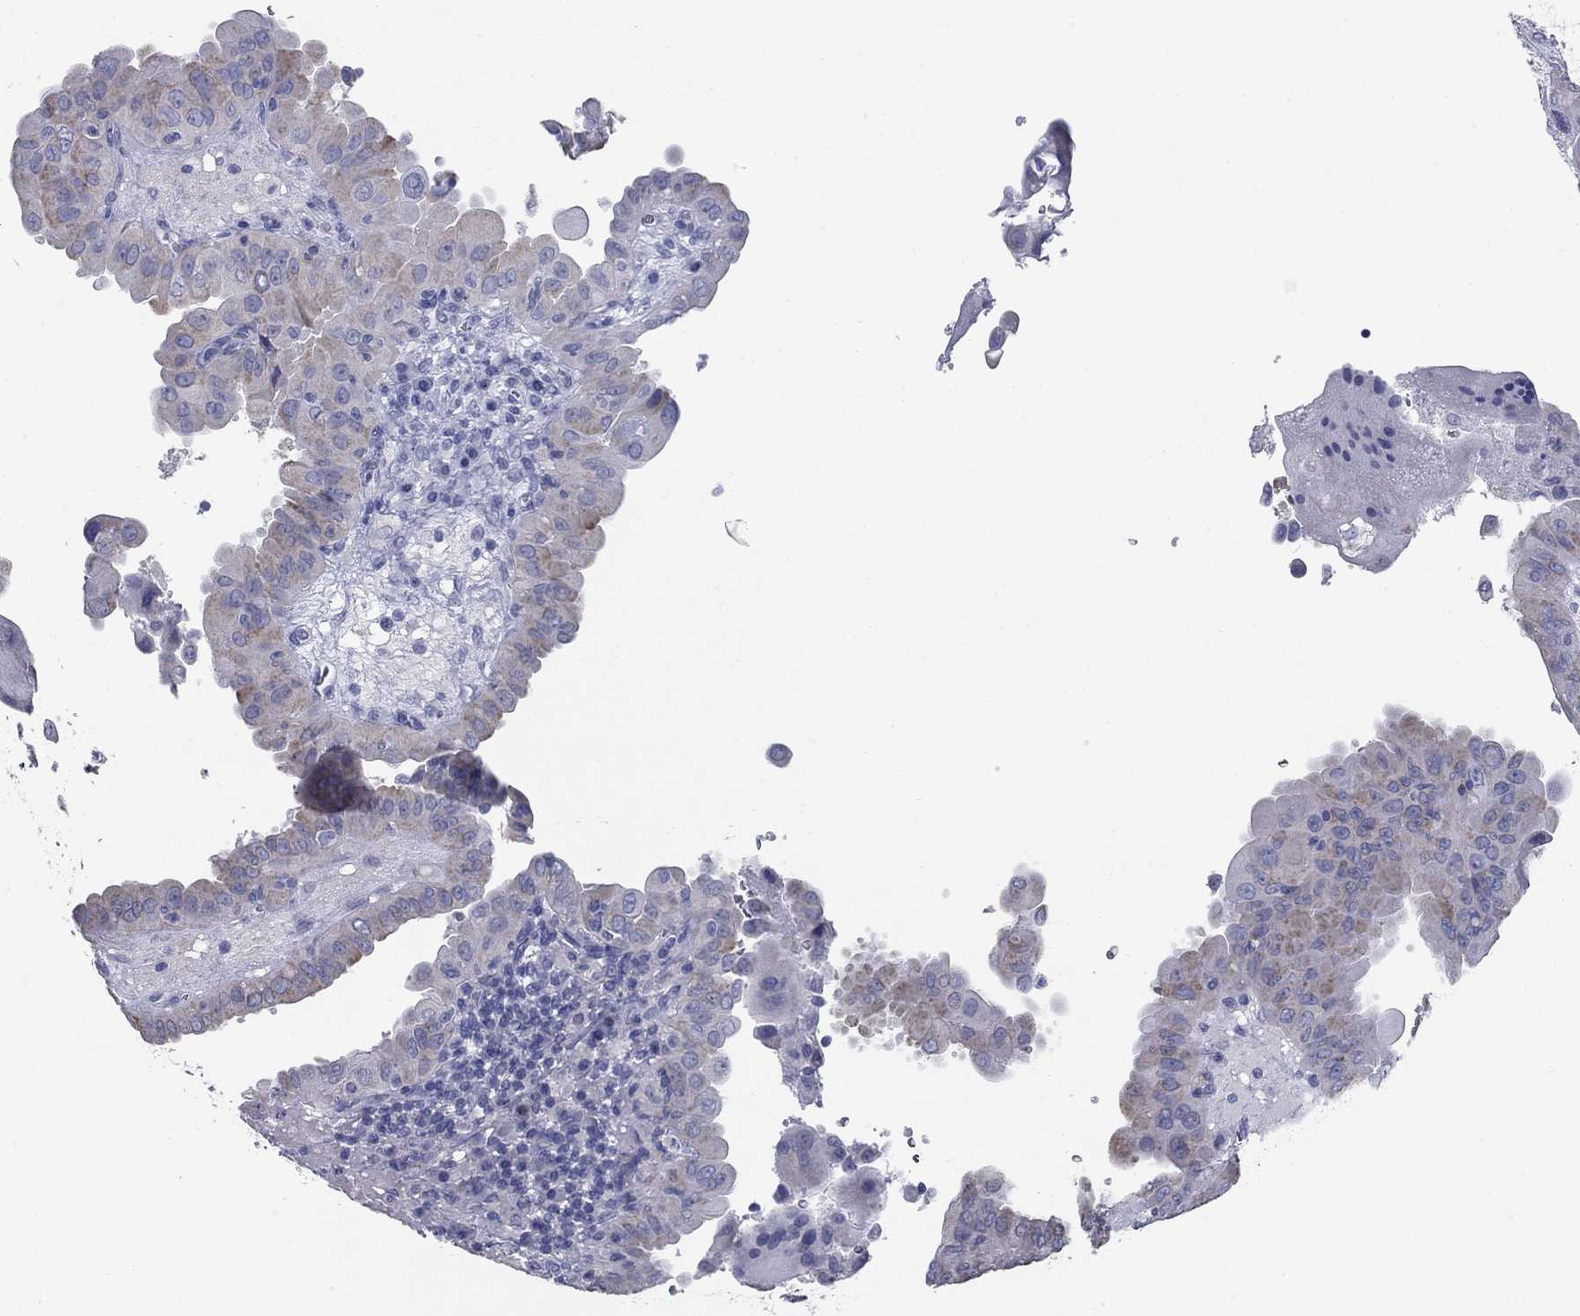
{"staining": {"intensity": "weak", "quantity": "<25%", "location": "cytoplasmic/membranous"}, "tissue": "thyroid cancer", "cell_type": "Tumor cells", "image_type": "cancer", "snomed": [{"axis": "morphology", "description": "Papillary adenocarcinoma, NOS"}, {"axis": "topography", "description": "Thyroid gland"}], "caption": "This is a photomicrograph of immunohistochemistry (IHC) staining of thyroid papillary adenocarcinoma, which shows no expression in tumor cells. (Brightfield microscopy of DAB (3,3'-diaminobenzidine) immunohistochemistry at high magnification).", "gene": "KIRREL2", "patient": {"sex": "female", "age": 37}}